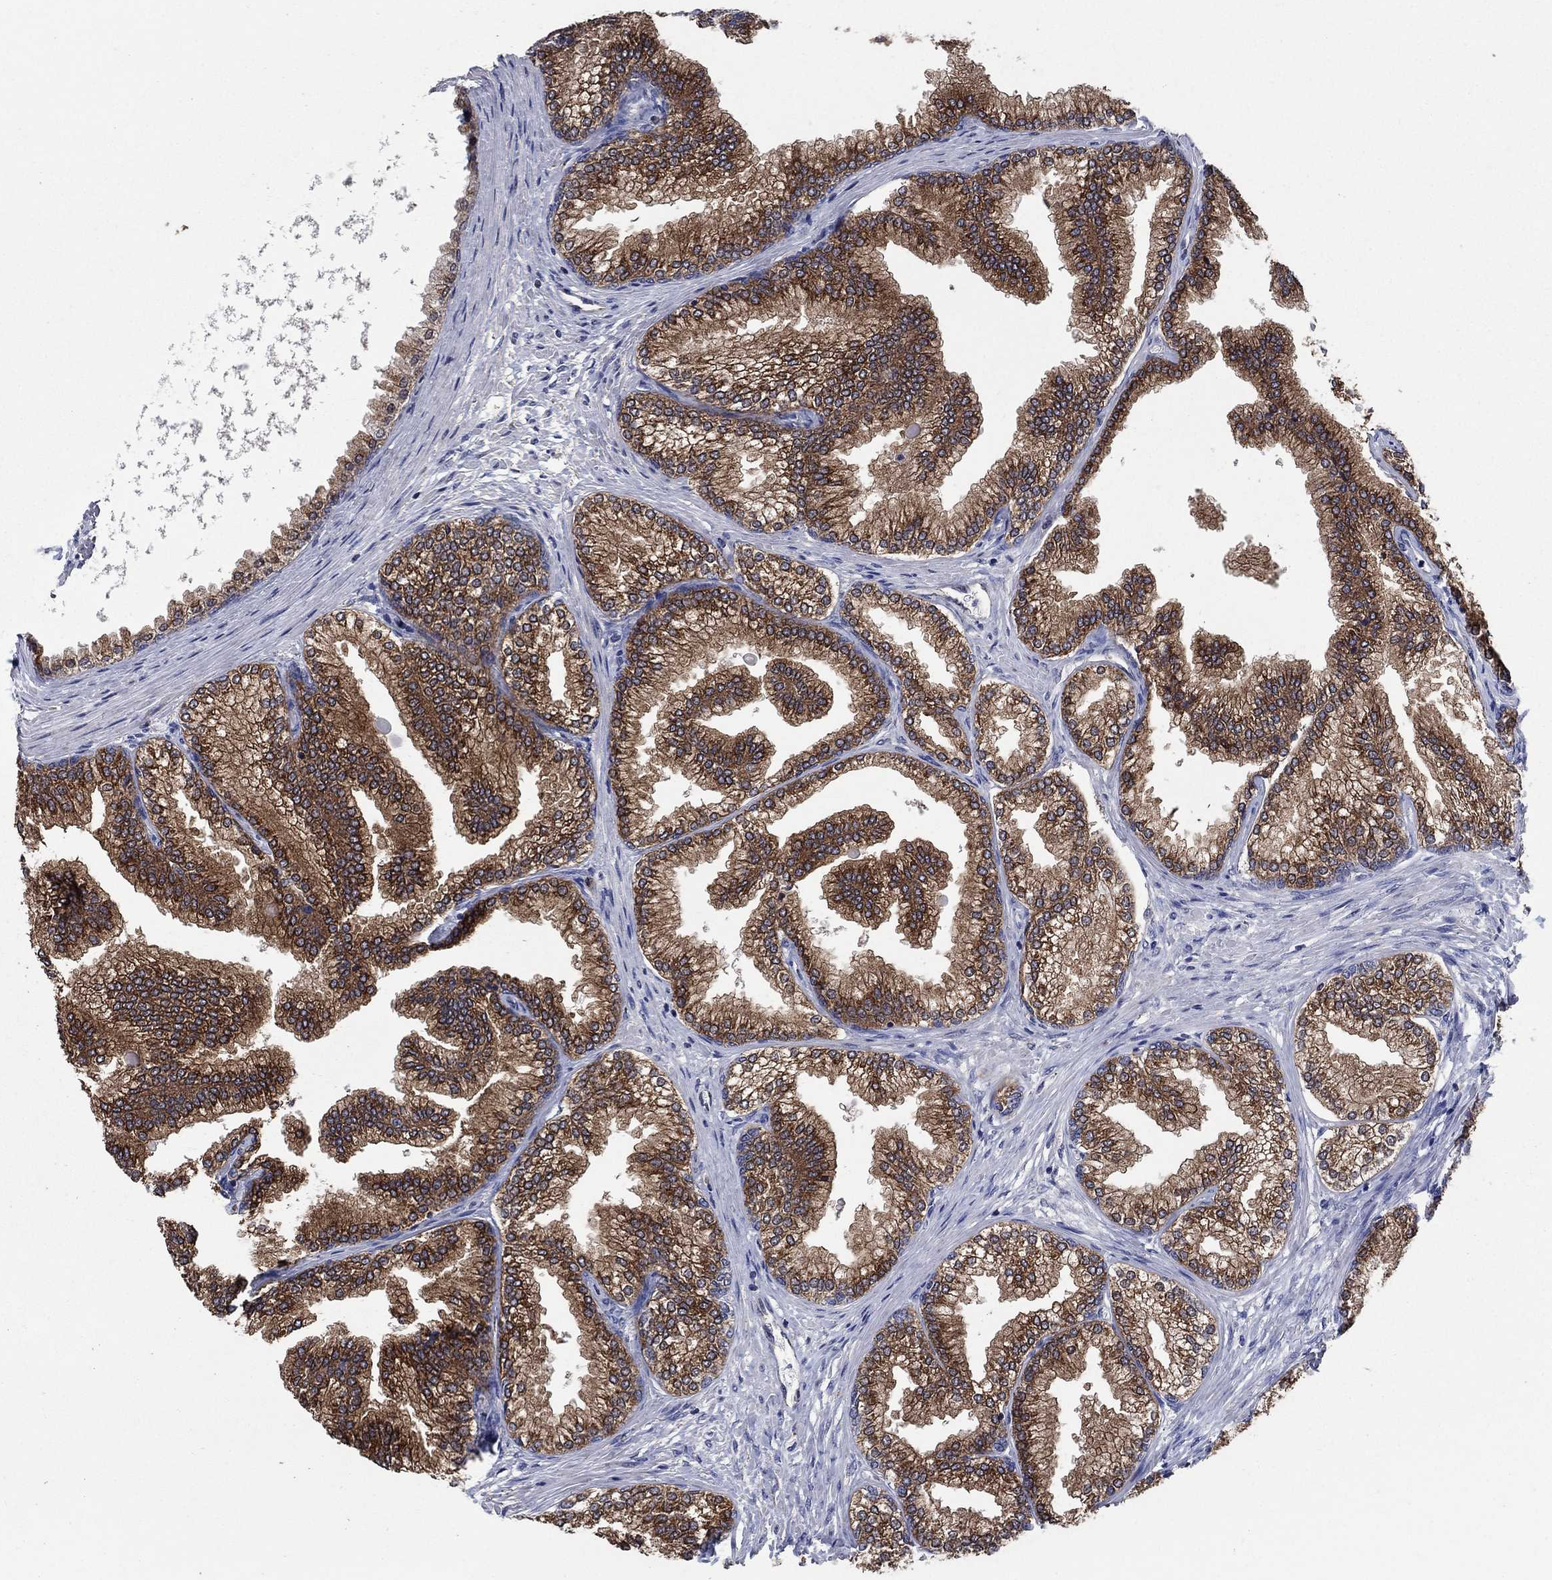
{"staining": {"intensity": "strong", "quantity": ">75%", "location": "cytoplasmic/membranous"}, "tissue": "prostate", "cell_type": "Glandular cells", "image_type": "normal", "snomed": [{"axis": "morphology", "description": "Normal tissue, NOS"}, {"axis": "topography", "description": "Prostate"}], "caption": "DAB immunohistochemical staining of benign prostate demonstrates strong cytoplasmic/membranous protein positivity in about >75% of glandular cells. (DAB (3,3'-diaminobenzidine) IHC, brown staining for protein, blue staining for nuclei).", "gene": "HID1", "patient": {"sex": "male", "age": 72}}